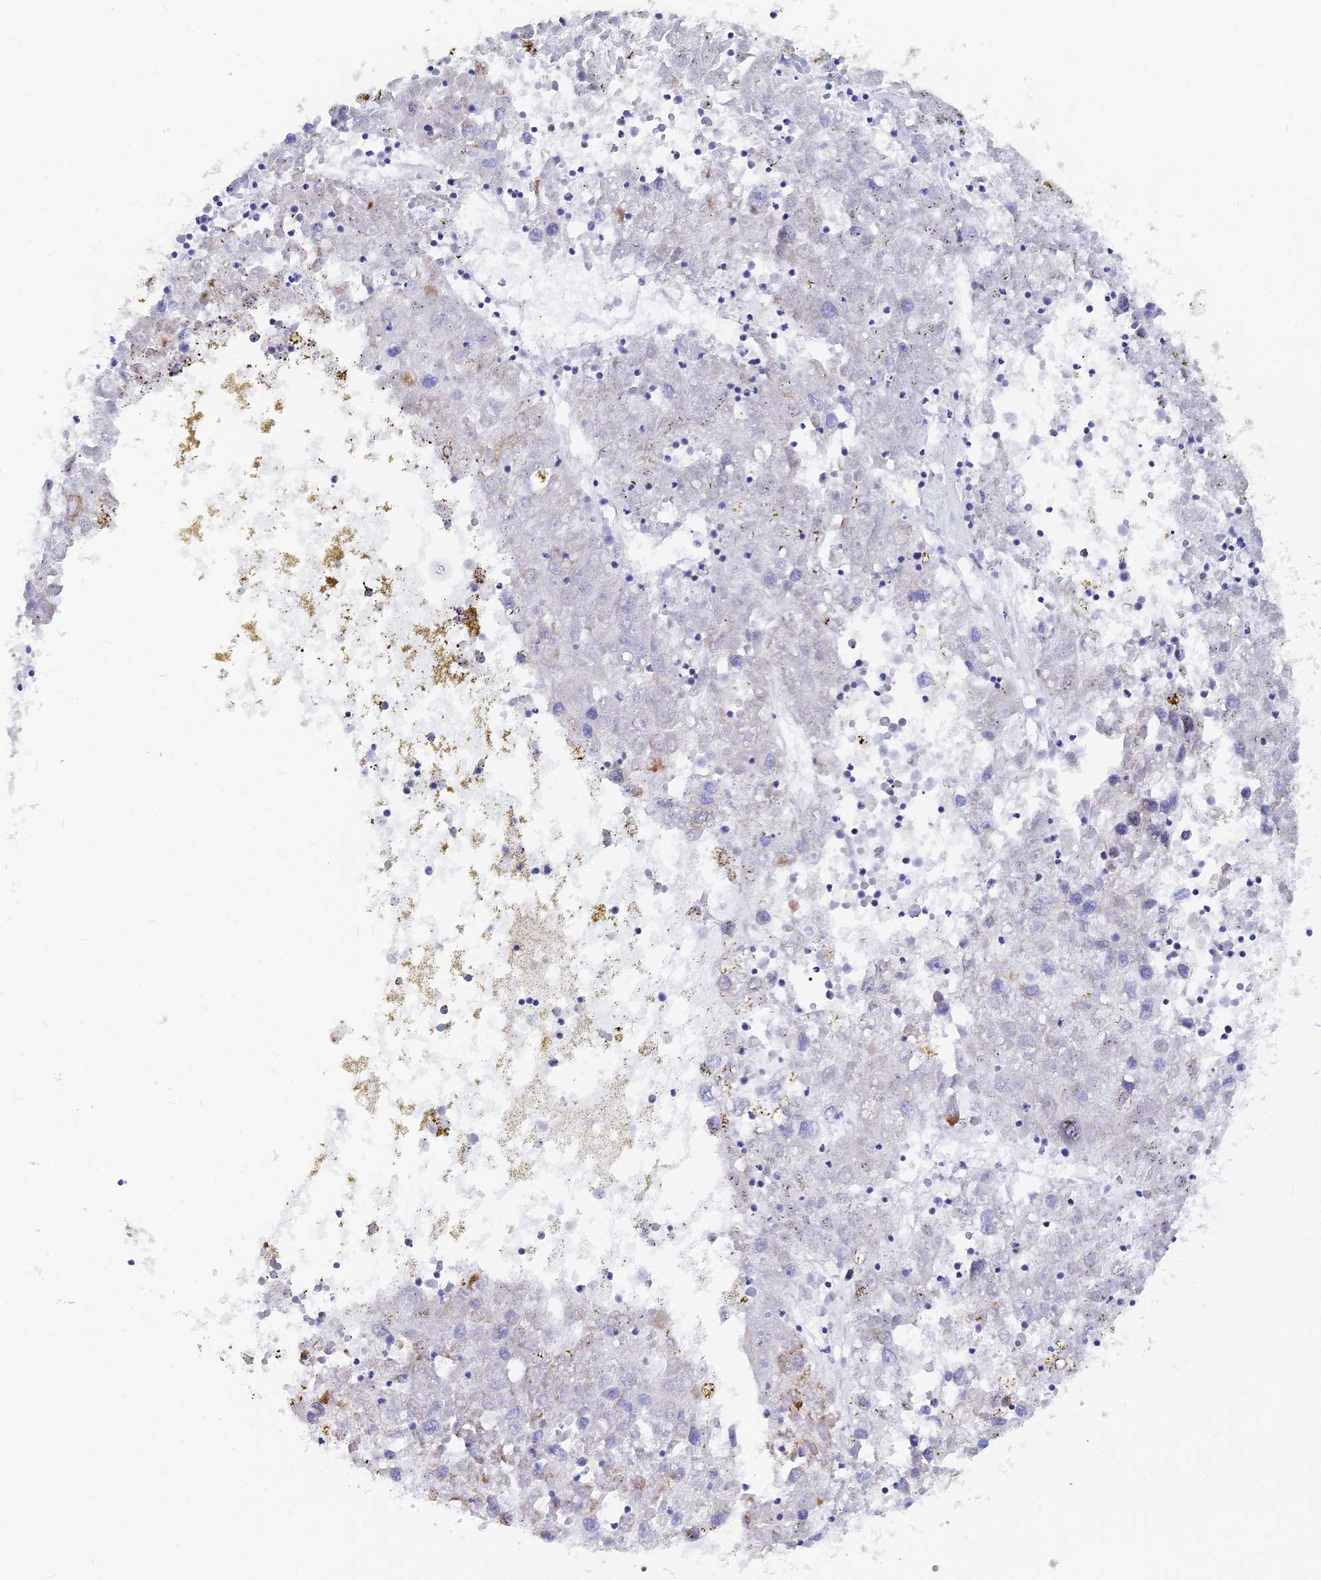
{"staining": {"intensity": "negative", "quantity": "none", "location": "none"}, "tissue": "liver cancer", "cell_type": "Tumor cells", "image_type": "cancer", "snomed": [{"axis": "morphology", "description": "Carcinoma, Hepatocellular, NOS"}, {"axis": "topography", "description": "Liver"}], "caption": "Immunohistochemical staining of human liver hepatocellular carcinoma shows no significant staining in tumor cells.", "gene": "VSTM2L", "patient": {"sex": "male", "age": 49}}